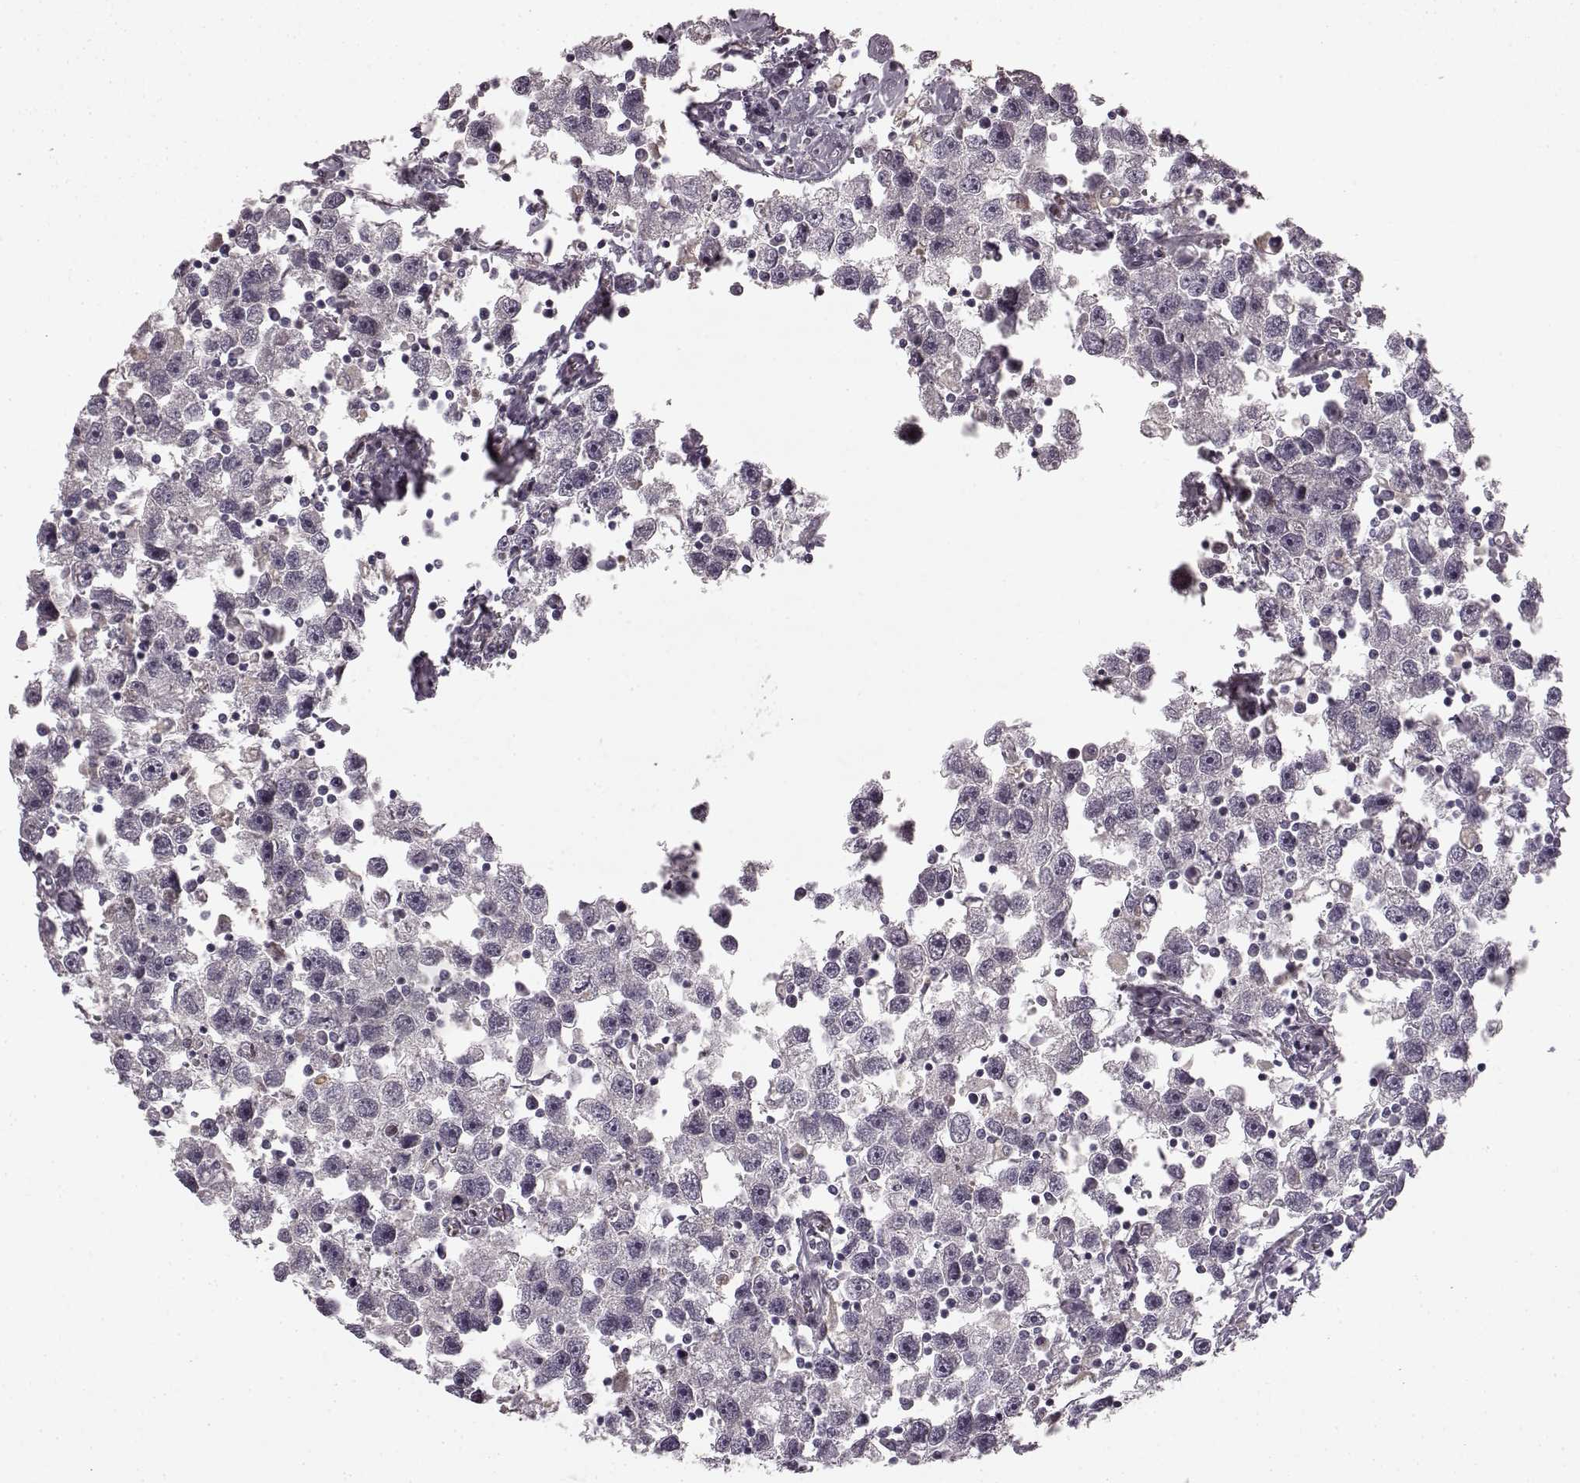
{"staining": {"intensity": "negative", "quantity": "none", "location": "none"}, "tissue": "testis cancer", "cell_type": "Tumor cells", "image_type": "cancer", "snomed": [{"axis": "morphology", "description": "Seminoma, NOS"}, {"axis": "topography", "description": "Testis"}], "caption": "This is an IHC histopathology image of human testis cancer (seminoma). There is no positivity in tumor cells.", "gene": "HMMR", "patient": {"sex": "male", "age": 30}}